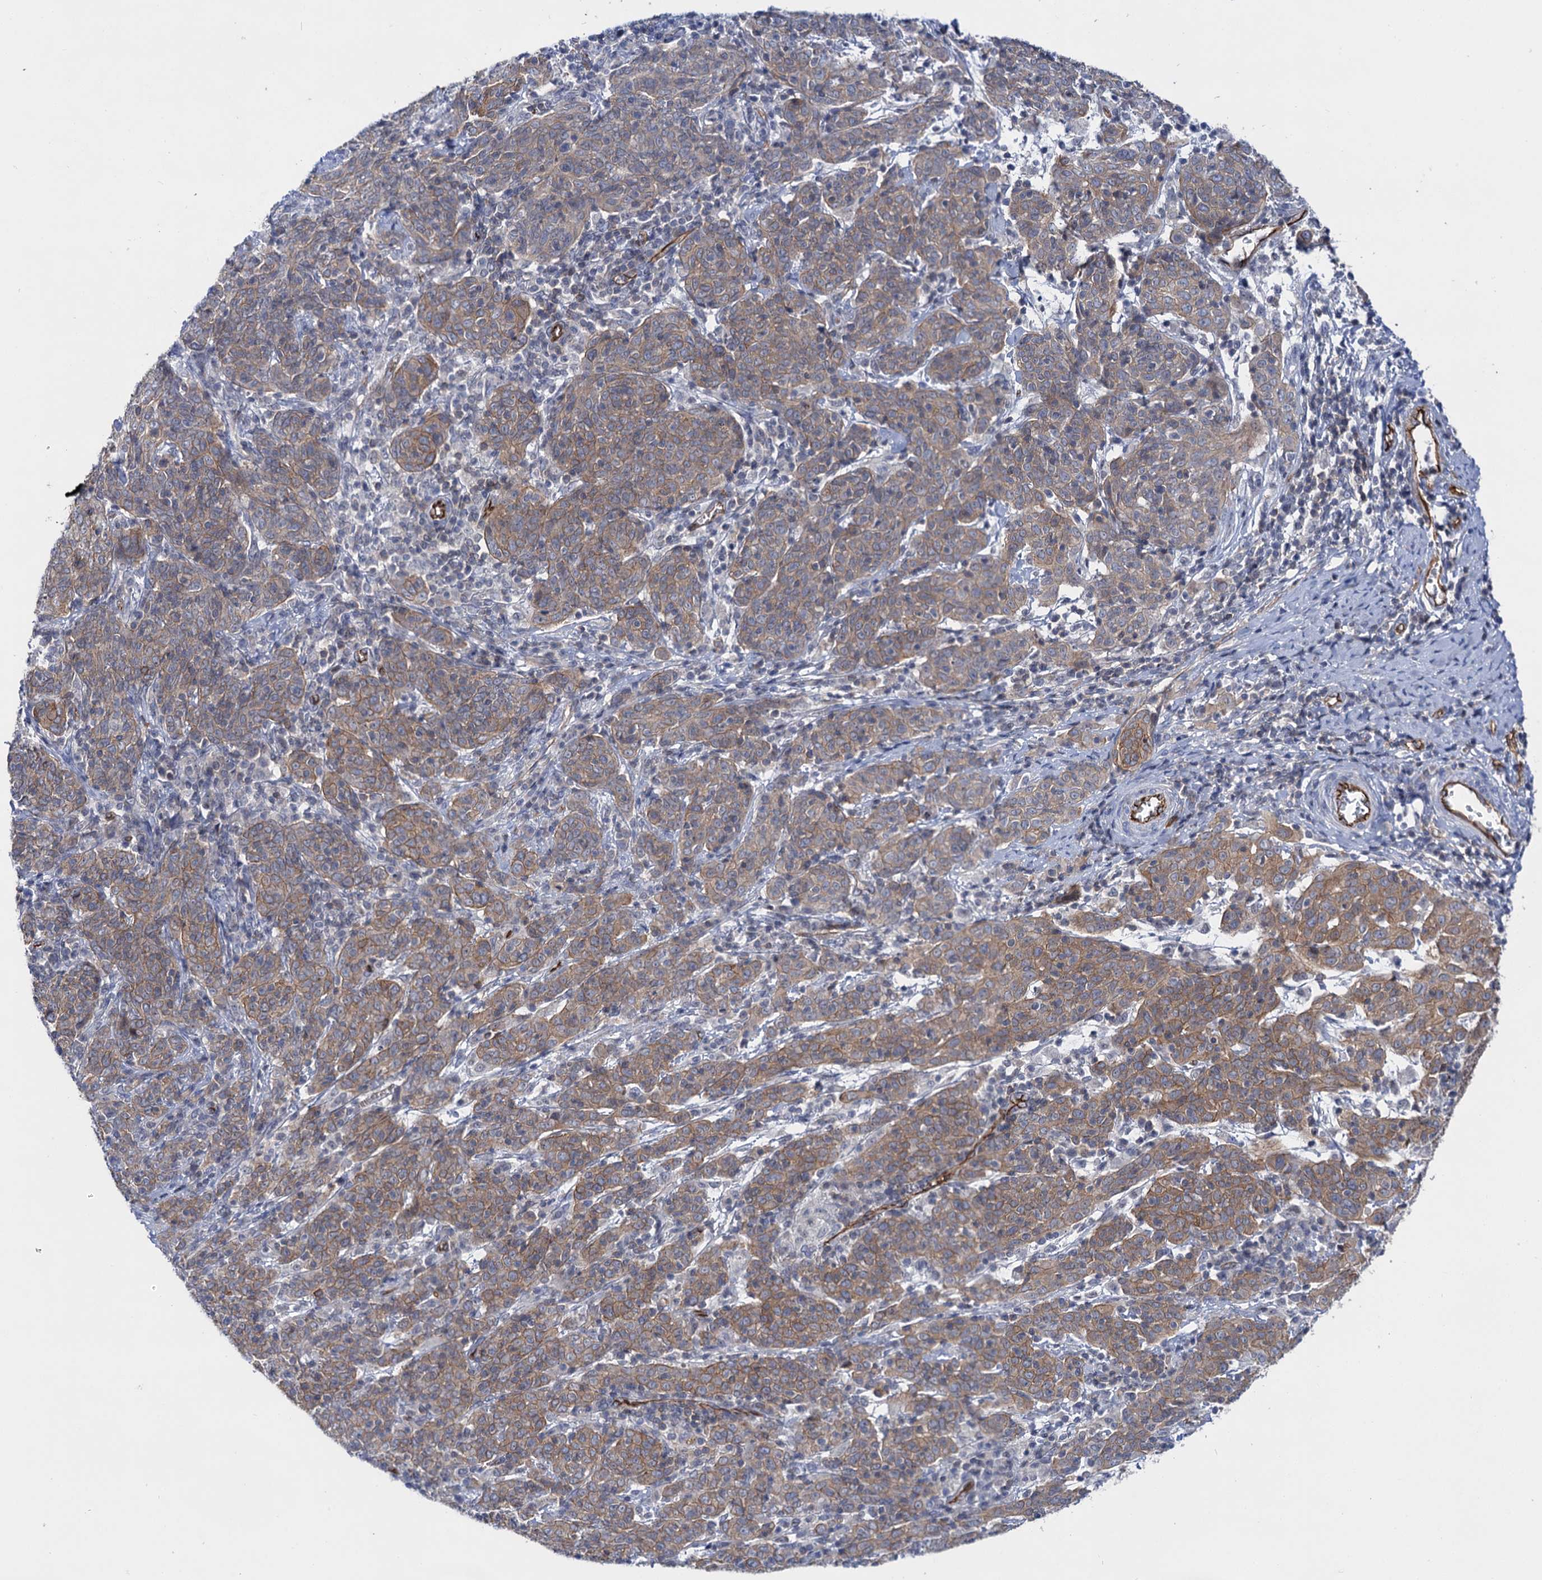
{"staining": {"intensity": "moderate", "quantity": ">75%", "location": "cytoplasmic/membranous"}, "tissue": "cervical cancer", "cell_type": "Tumor cells", "image_type": "cancer", "snomed": [{"axis": "morphology", "description": "Squamous cell carcinoma, NOS"}, {"axis": "topography", "description": "Cervix"}], "caption": "IHC micrograph of cervical squamous cell carcinoma stained for a protein (brown), which exhibits medium levels of moderate cytoplasmic/membranous positivity in about >75% of tumor cells.", "gene": "ABLIM1", "patient": {"sex": "female", "age": 67}}